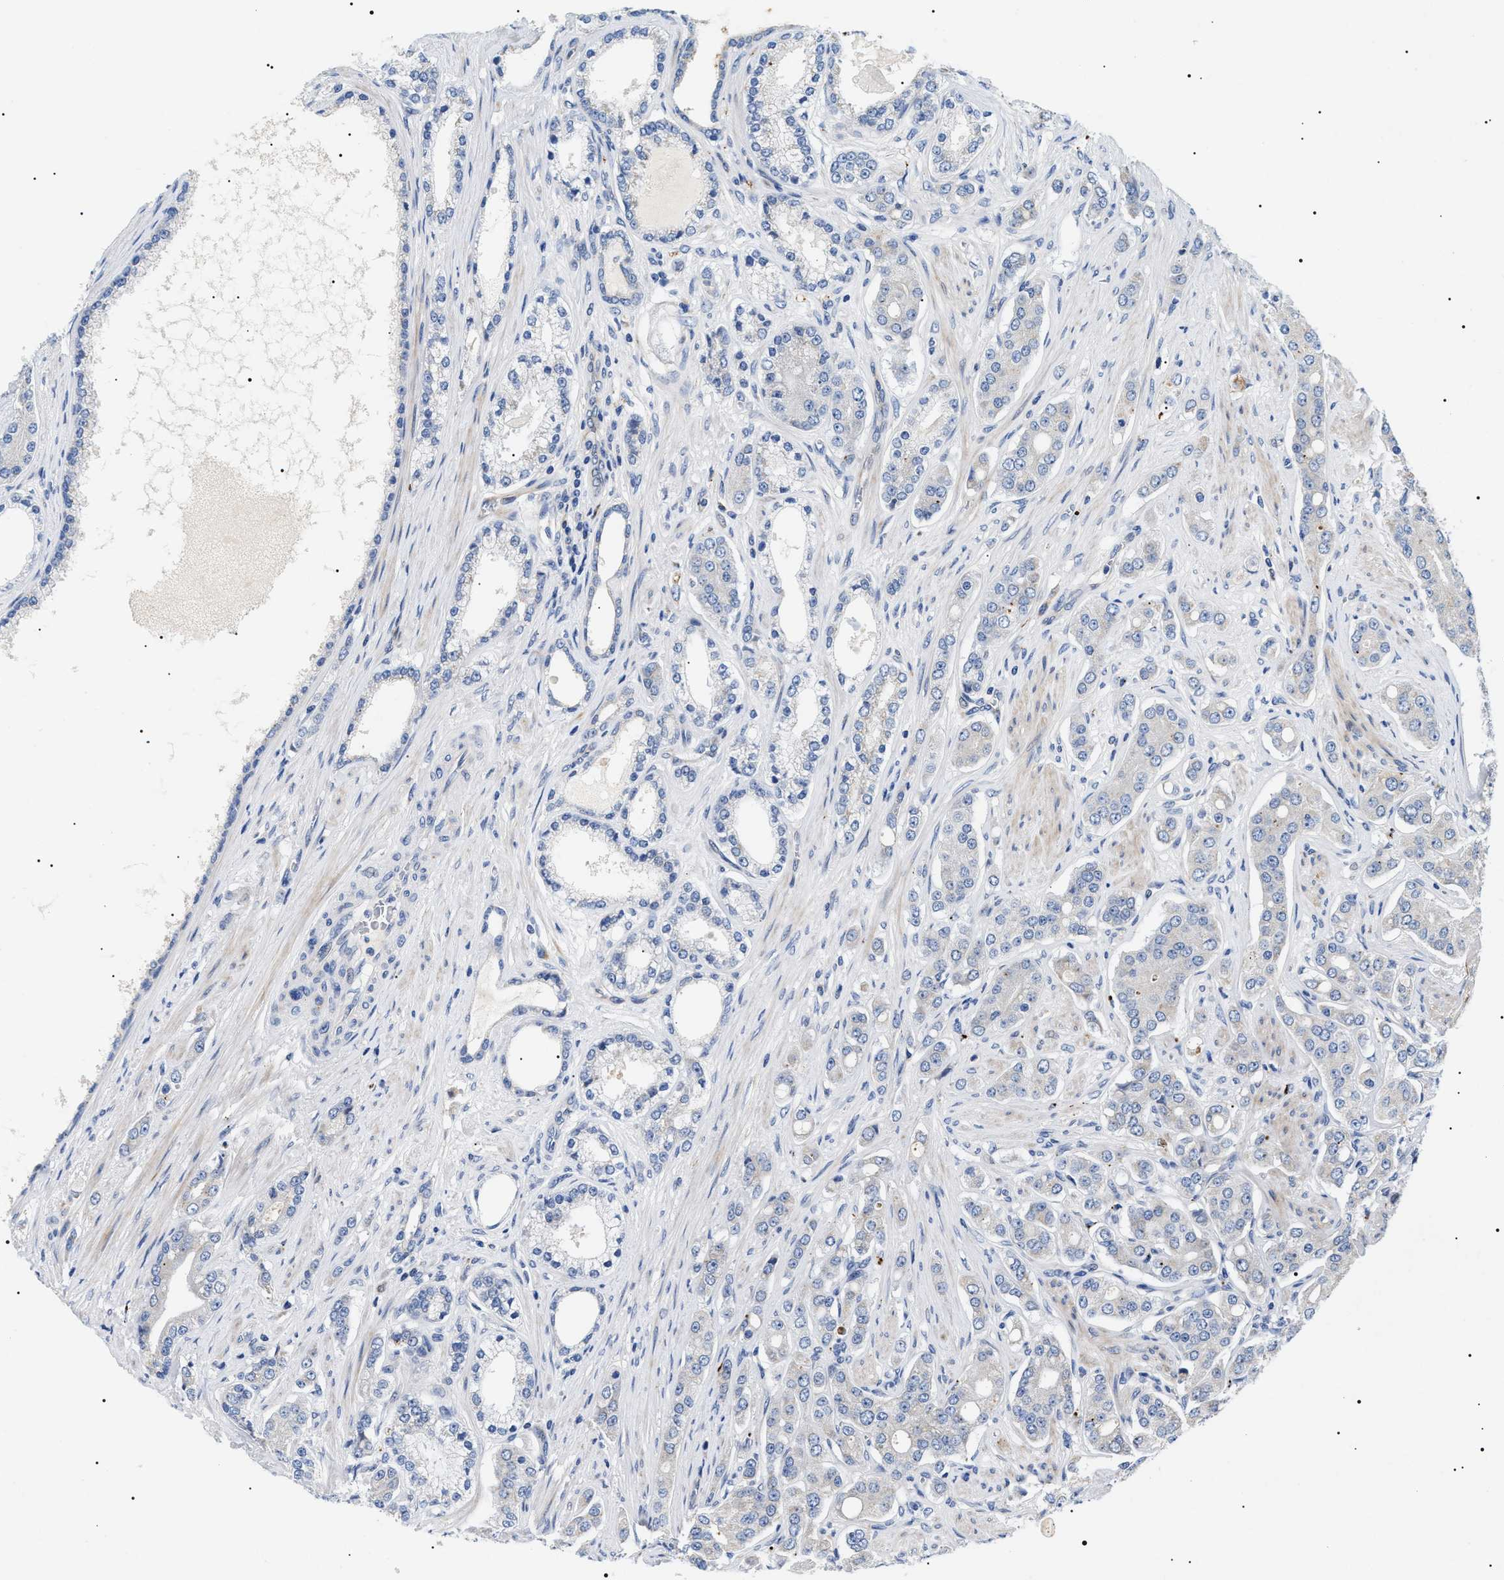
{"staining": {"intensity": "negative", "quantity": "none", "location": "none"}, "tissue": "prostate cancer", "cell_type": "Tumor cells", "image_type": "cancer", "snomed": [{"axis": "morphology", "description": "Adenocarcinoma, High grade"}, {"axis": "topography", "description": "Prostate"}], "caption": "Tumor cells are negative for brown protein staining in prostate high-grade adenocarcinoma. (DAB (3,3'-diaminobenzidine) IHC, high magnification).", "gene": "TMEM222", "patient": {"sex": "male", "age": 71}}